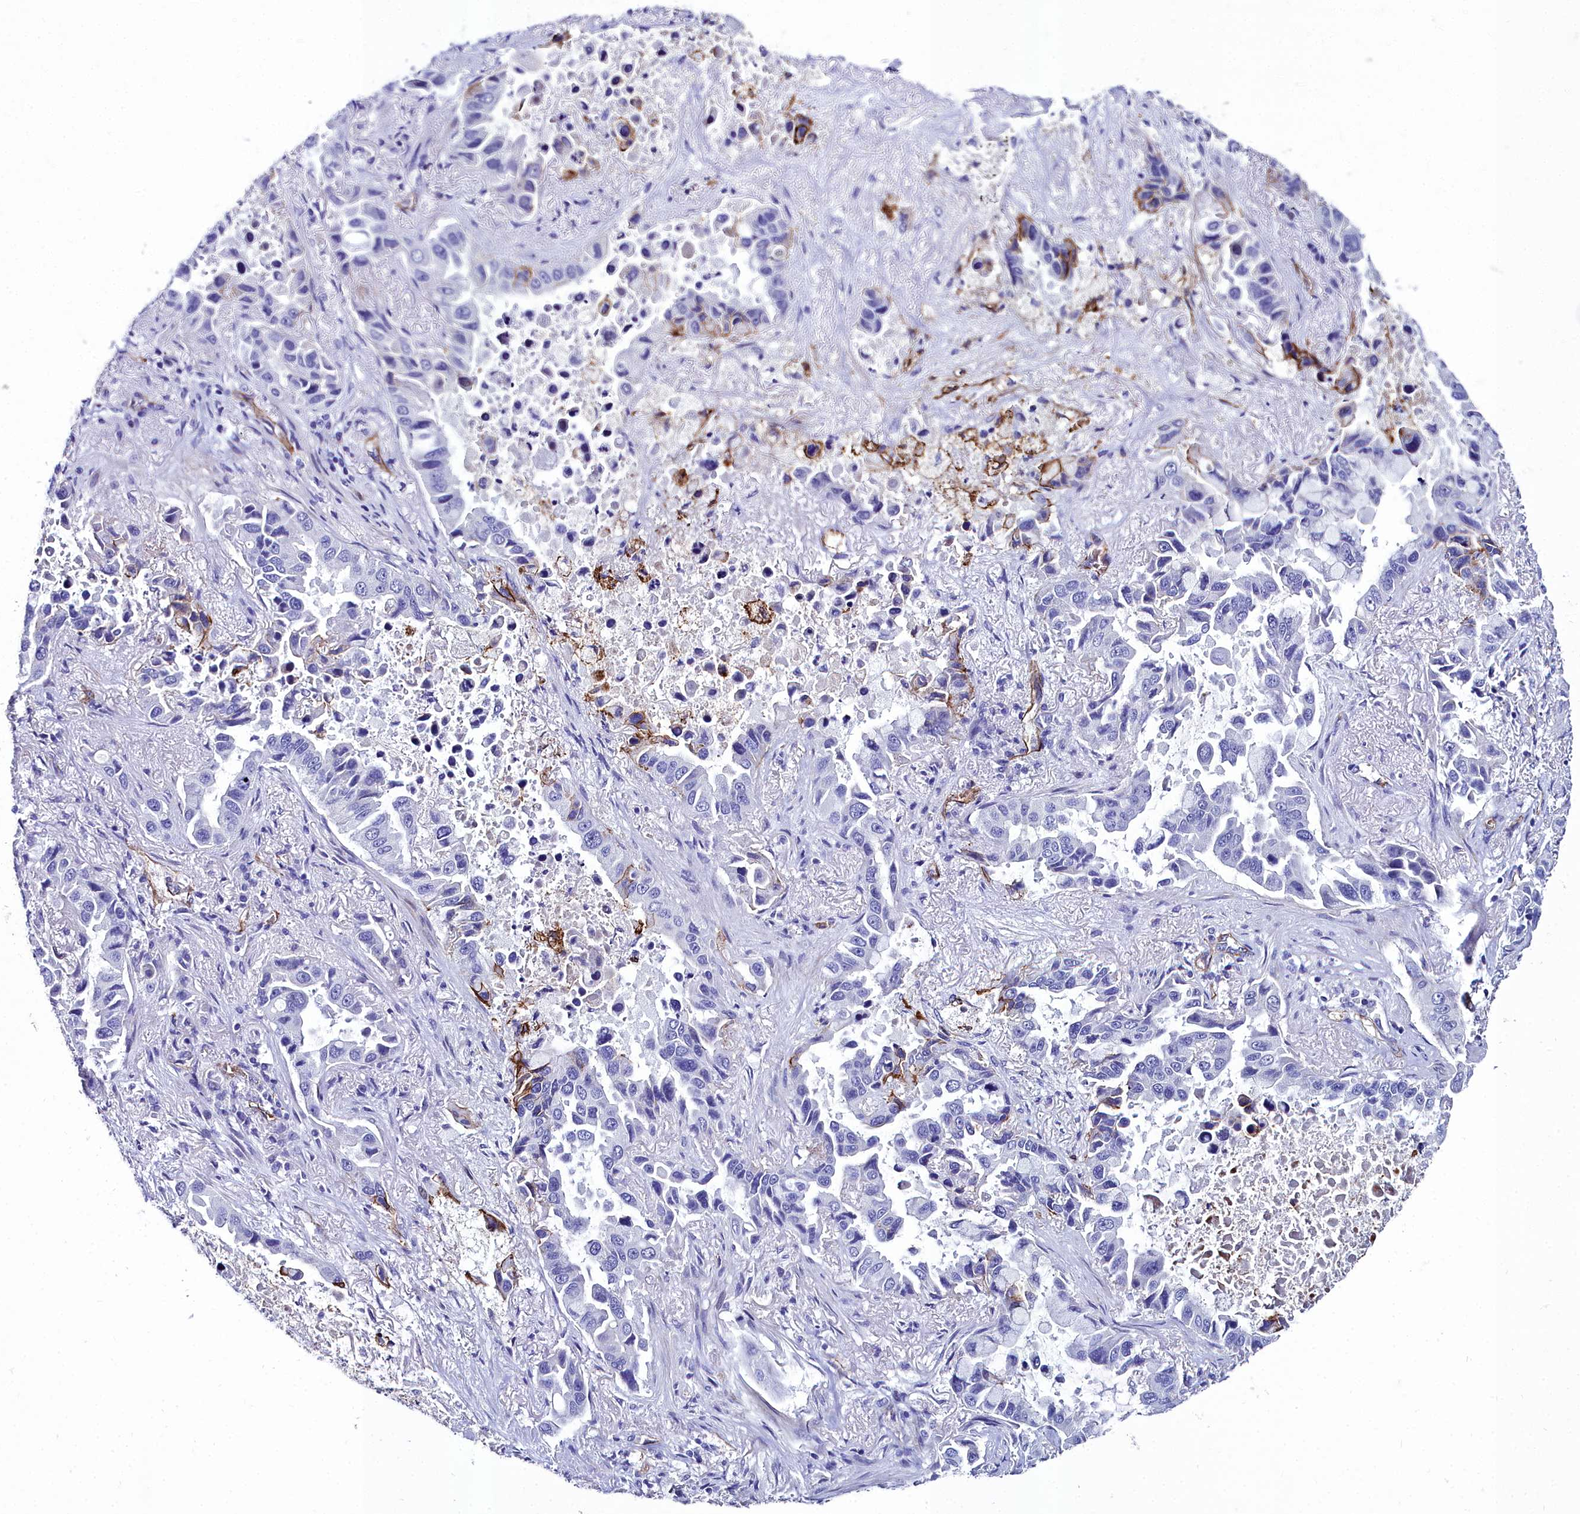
{"staining": {"intensity": "negative", "quantity": "none", "location": "none"}, "tissue": "lung cancer", "cell_type": "Tumor cells", "image_type": "cancer", "snomed": [{"axis": "morphology", "description": "Adenocarcinoma, NOS"}, {"axis": "topography", "description": "Lung"}], "caption": "Tumor cells show no significant positivity in lung cancer (adenocarcinoma). The staining was performed using DAB (3,3'-diaminobenzidine) to visualize the protein expression in brown, while the nuclei were stained in blue with hematoxylin (Magnification: 20x).", "gene": "CYP4F11", "patient": {"sex": "male", "age": 64}}